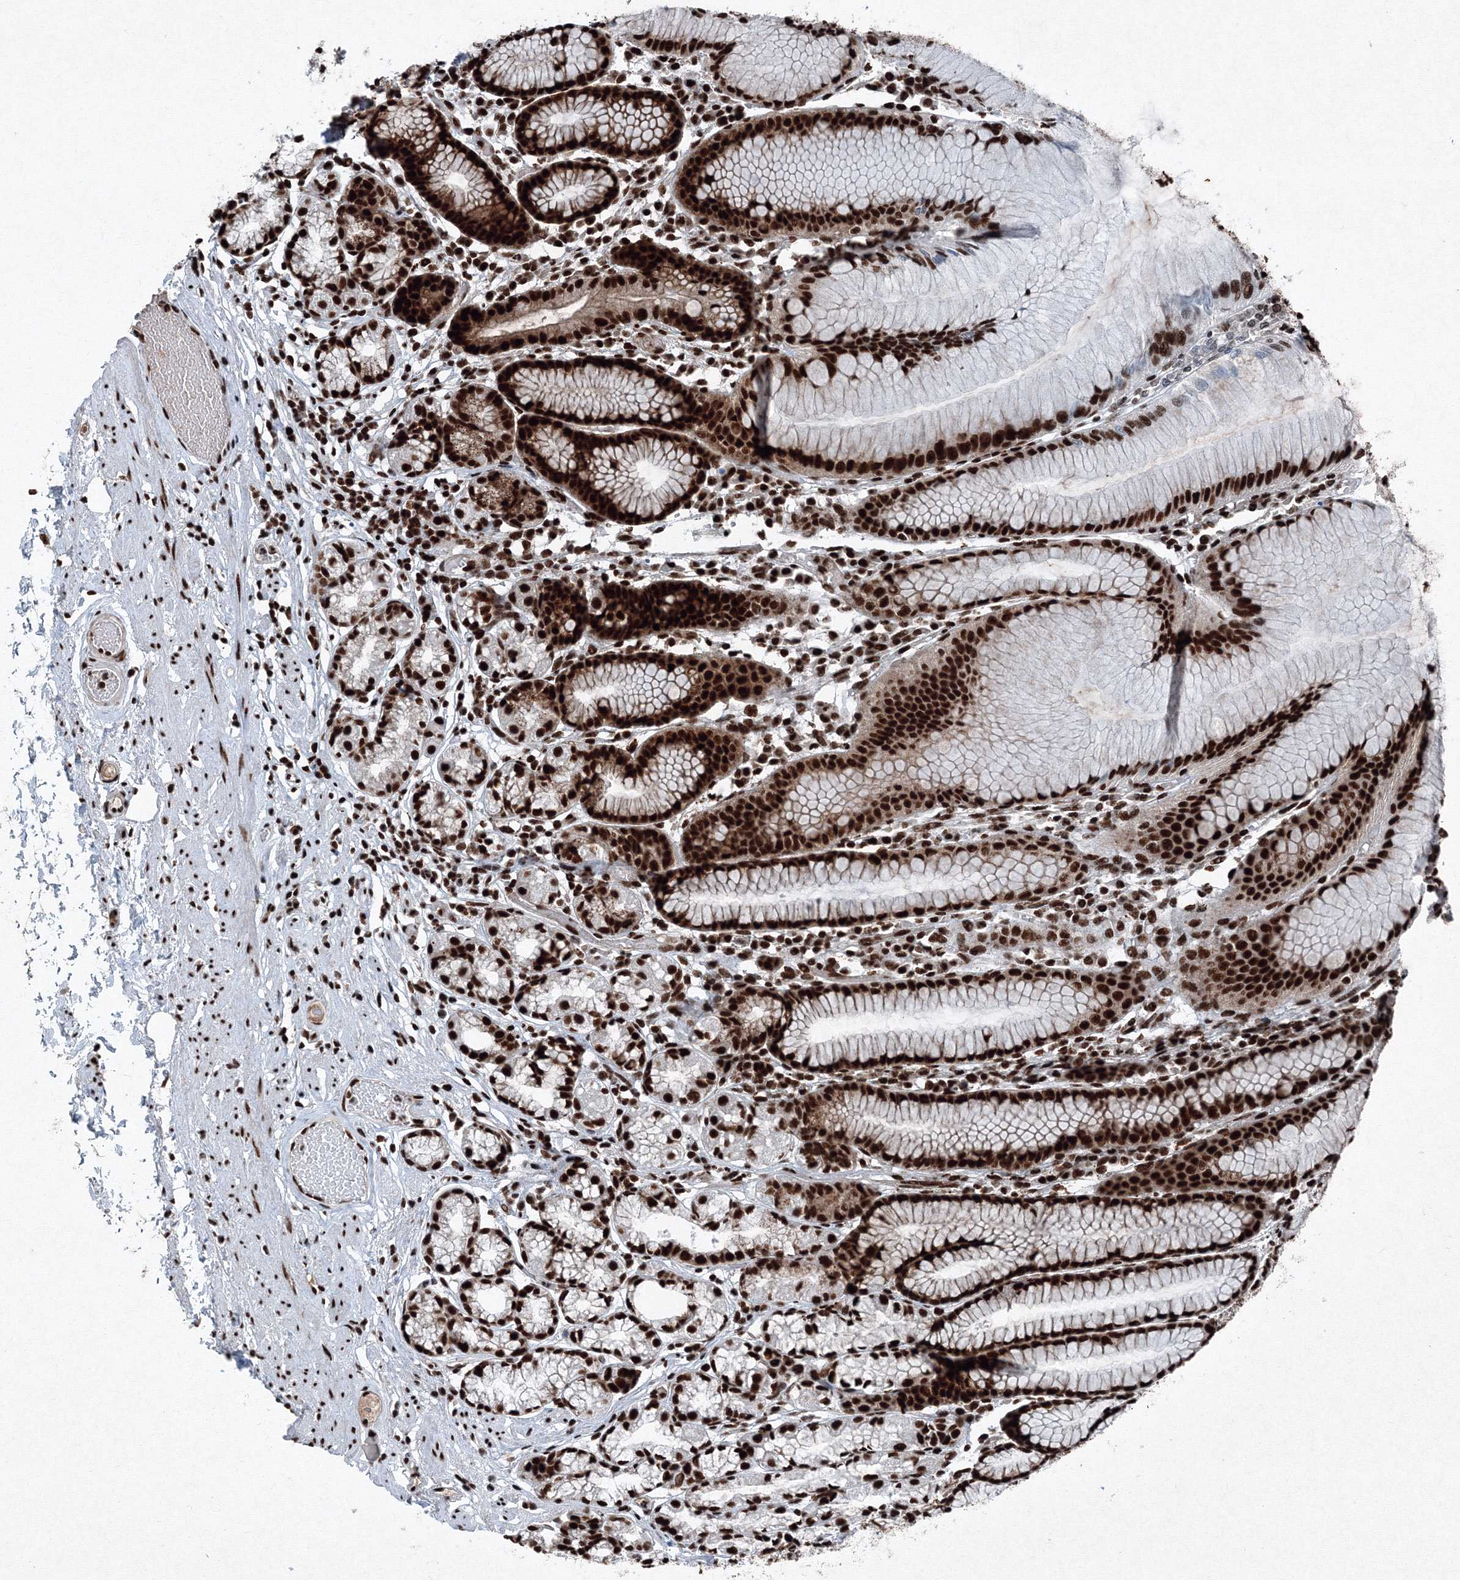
{"staining": {"intensity": "strong", "quantity": ">75%", "location": "nuclear"}, "tissue": "stomach", "cell_type": "Glandular cells", "image_type": "normal", "snomed": [{"axis": "morphology", "description": "Normal tissue, NOS"}, {"axis": "topography", "description": "Stomach"}], "caption": "The micrograph shows a brown stain indicating the presence of a protein in the nuclear of glandular cells in stomach.", "gene": "SNRPC", "patient": {"sex": "female", "age": 57}}